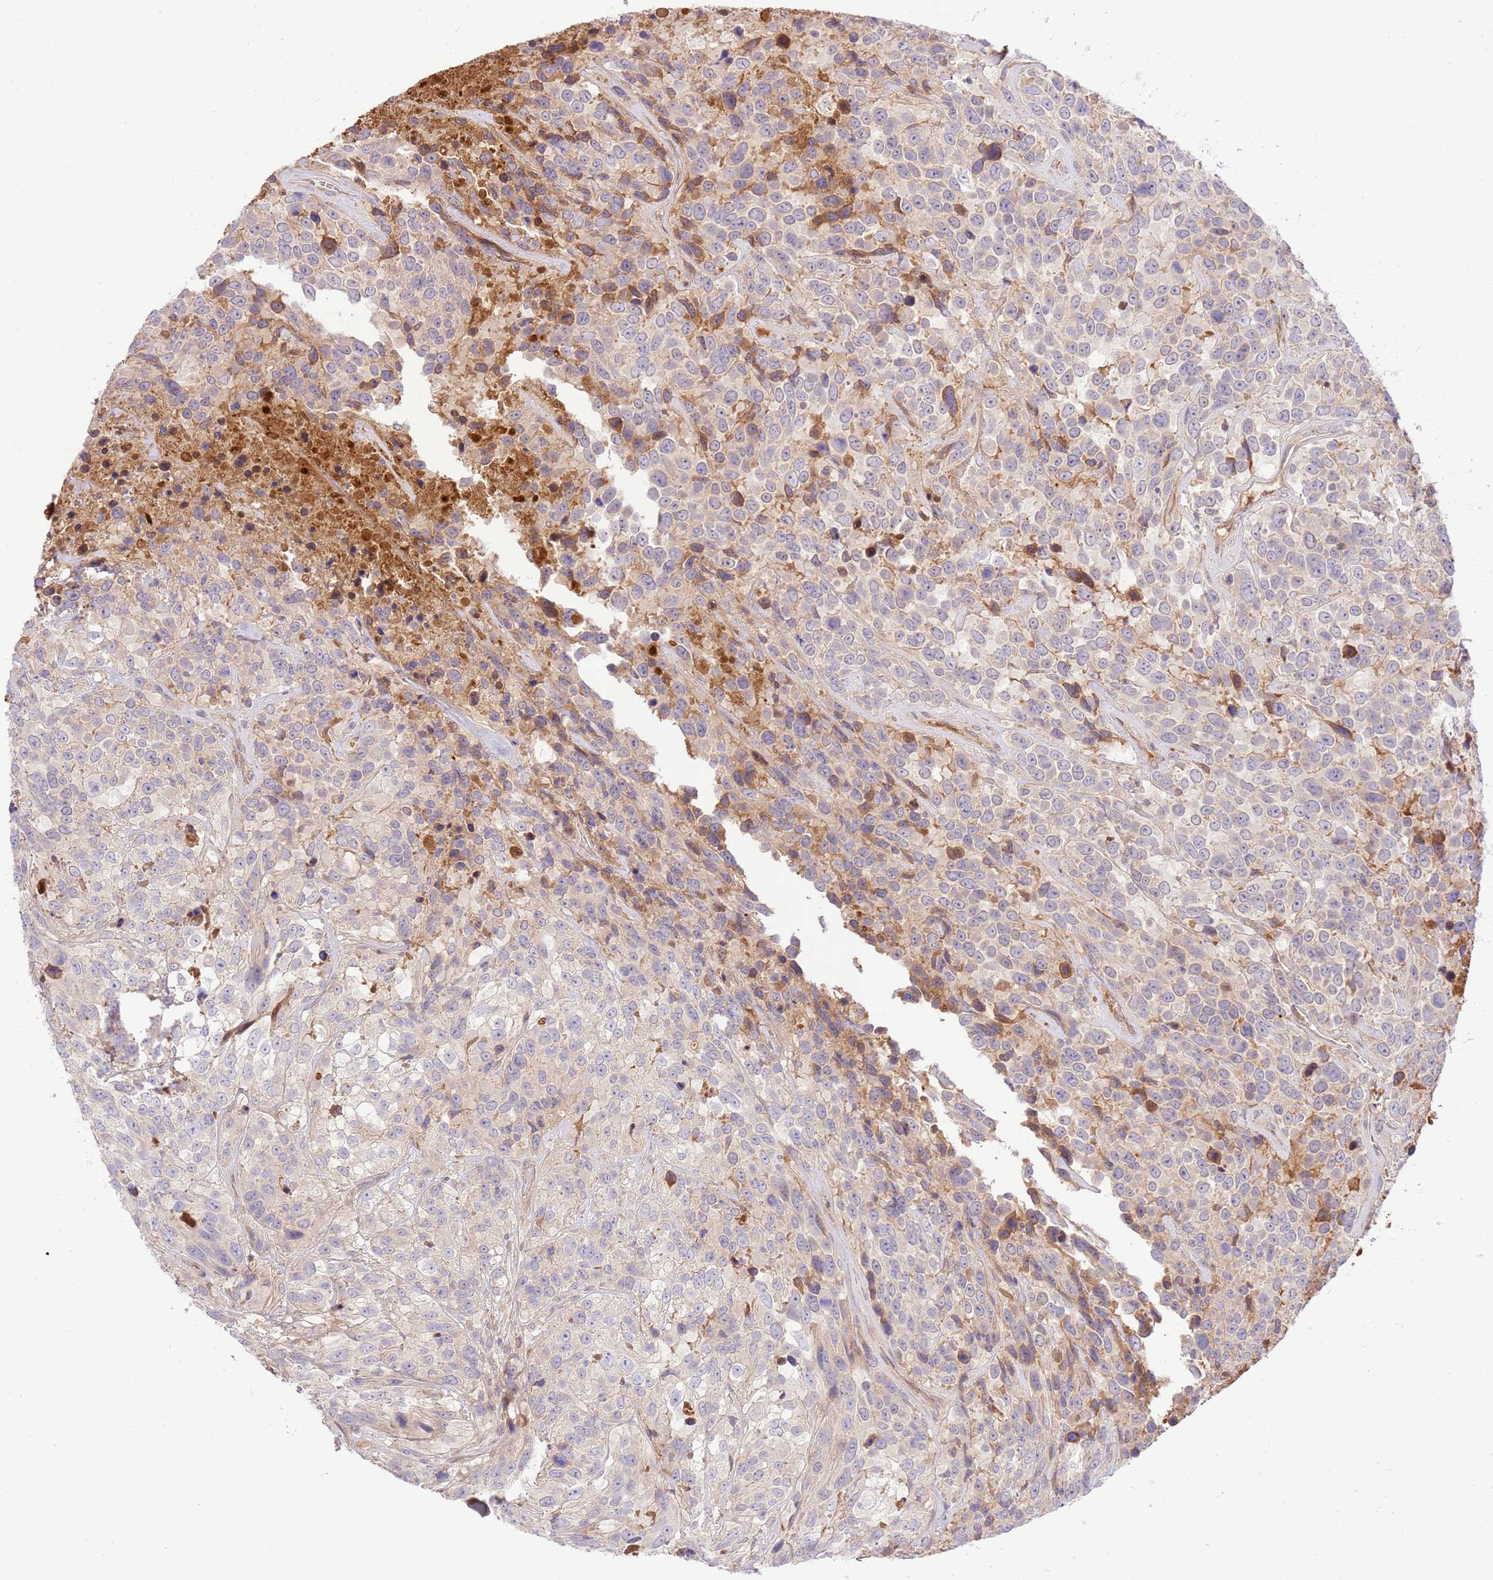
{"staining": {"intensity": "negative", "quantity": "none", "location": "none"}, "tissue": "urothelial cancer", "cell_type": "Tumor cells", "image_type": "cancer", "snomed": [{"axis": "morphology", "description": "Urothelial carcinoma, High grade"}, {"axis": "topography", "description": "Urinary bladder"}], "caption": "The immunohistochemistry (IHC) photomicrograph has no significant expression in tumor cells of urothelial cancer tissue. The staining was performed using DAB (3,3'-diaminobenzidine) to visualize the protein expression in brown, while the nuclei were stained in blue with hematoxylin (Magnification: 20x).", "gene": "C8G", "patient": {"sex": "male", "age": 56}}